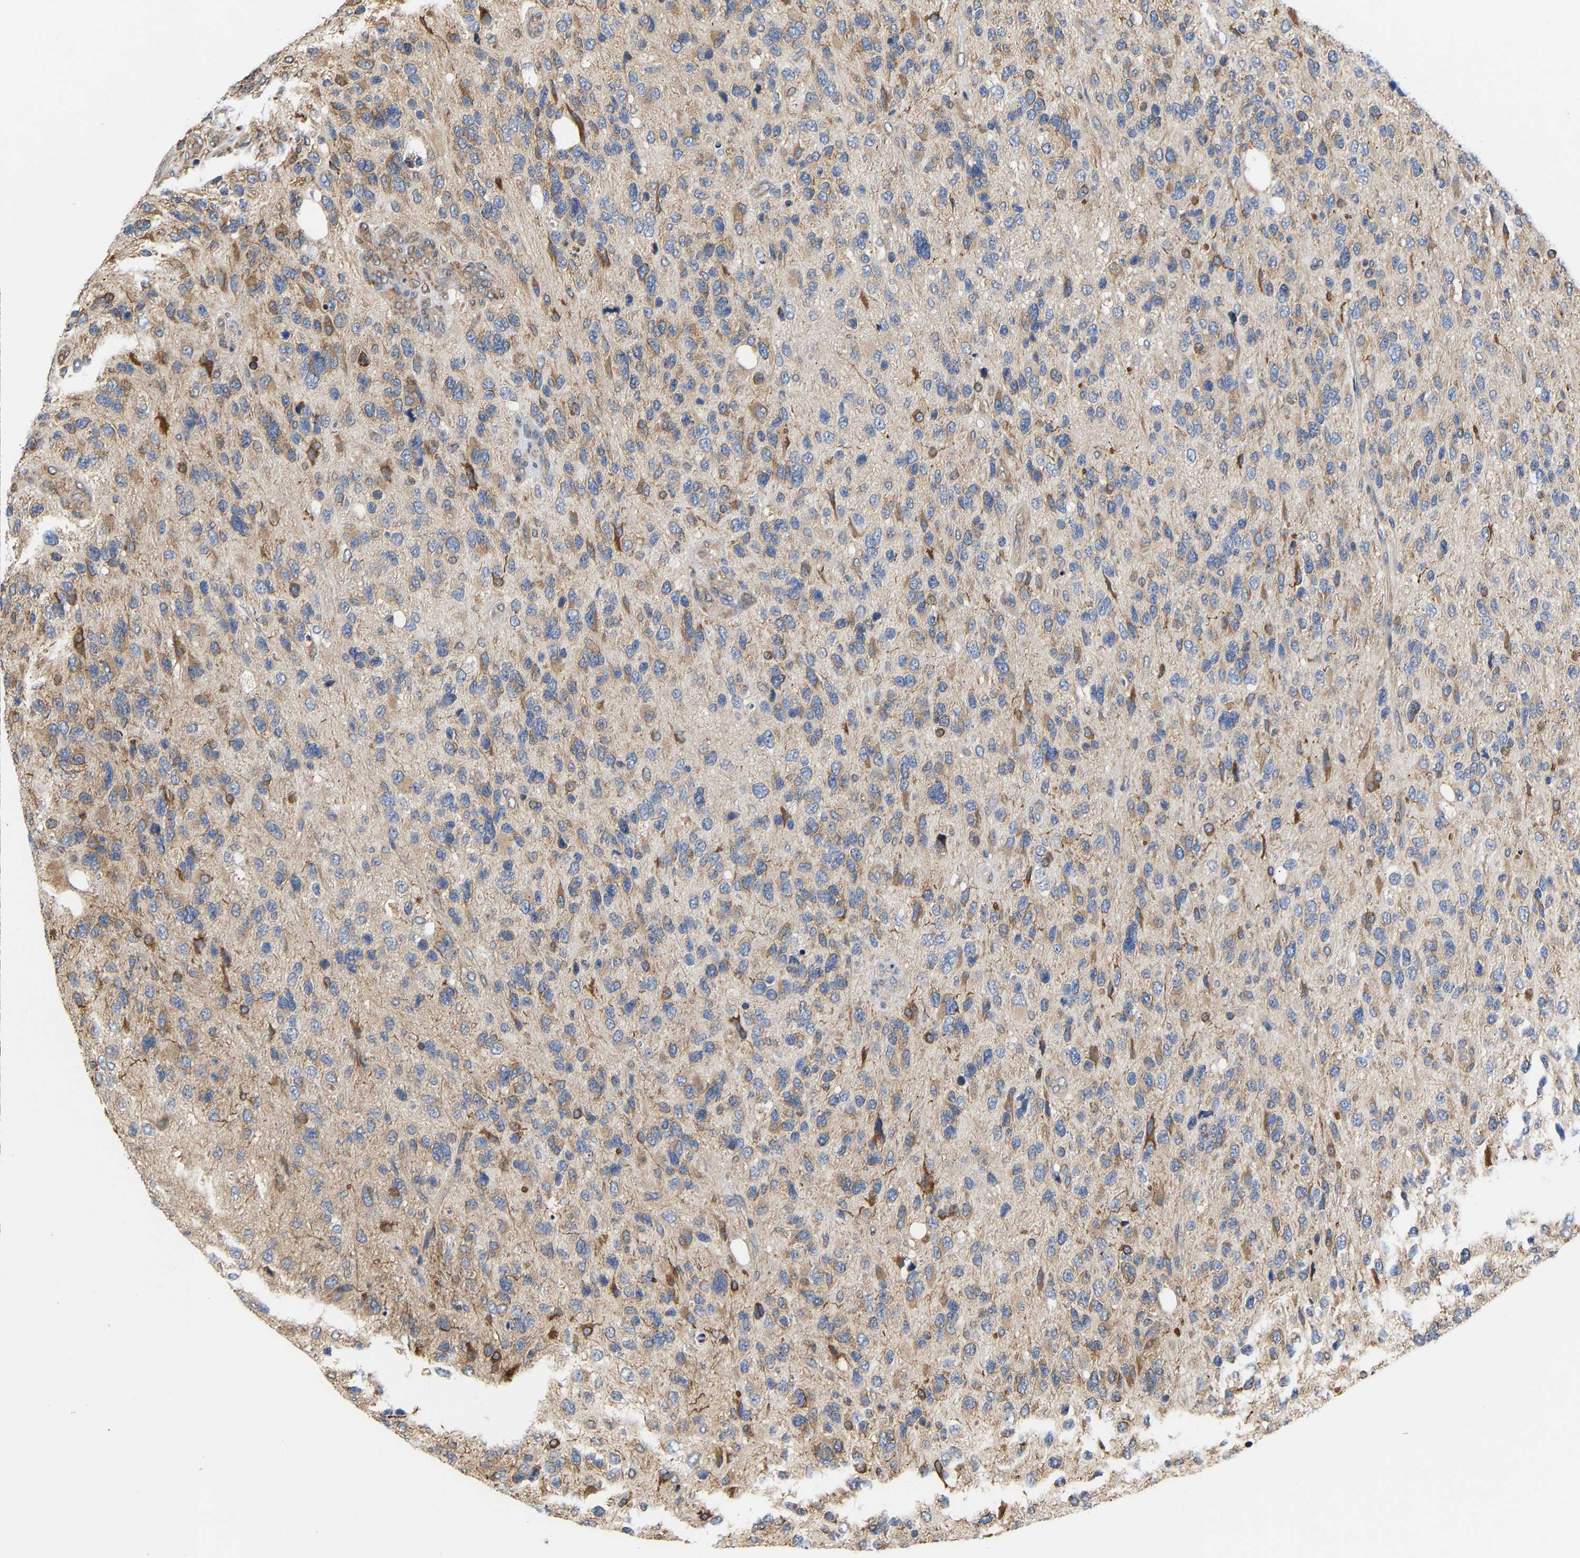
{"staining": {"intensity": "moderate", "quantity": "<25%", "location": "cytoplasmic/membranous"}, "tissue": "glioma", "cell_type": "Tumor cells", "image_type": "cancer", "snomed": [{"axis": "morphology", "description": "Glioma, malignant, High grade"}, {"axis": "topography", "description": "Brain"}], "caption": "DAB immunohistochemical staining of human glioma shows moderate cytoplasmic/membranous protein staining in about <25% of tumor cells.", "gene": "ARAP1", "patient": {"sex": "female", "age": 58}}